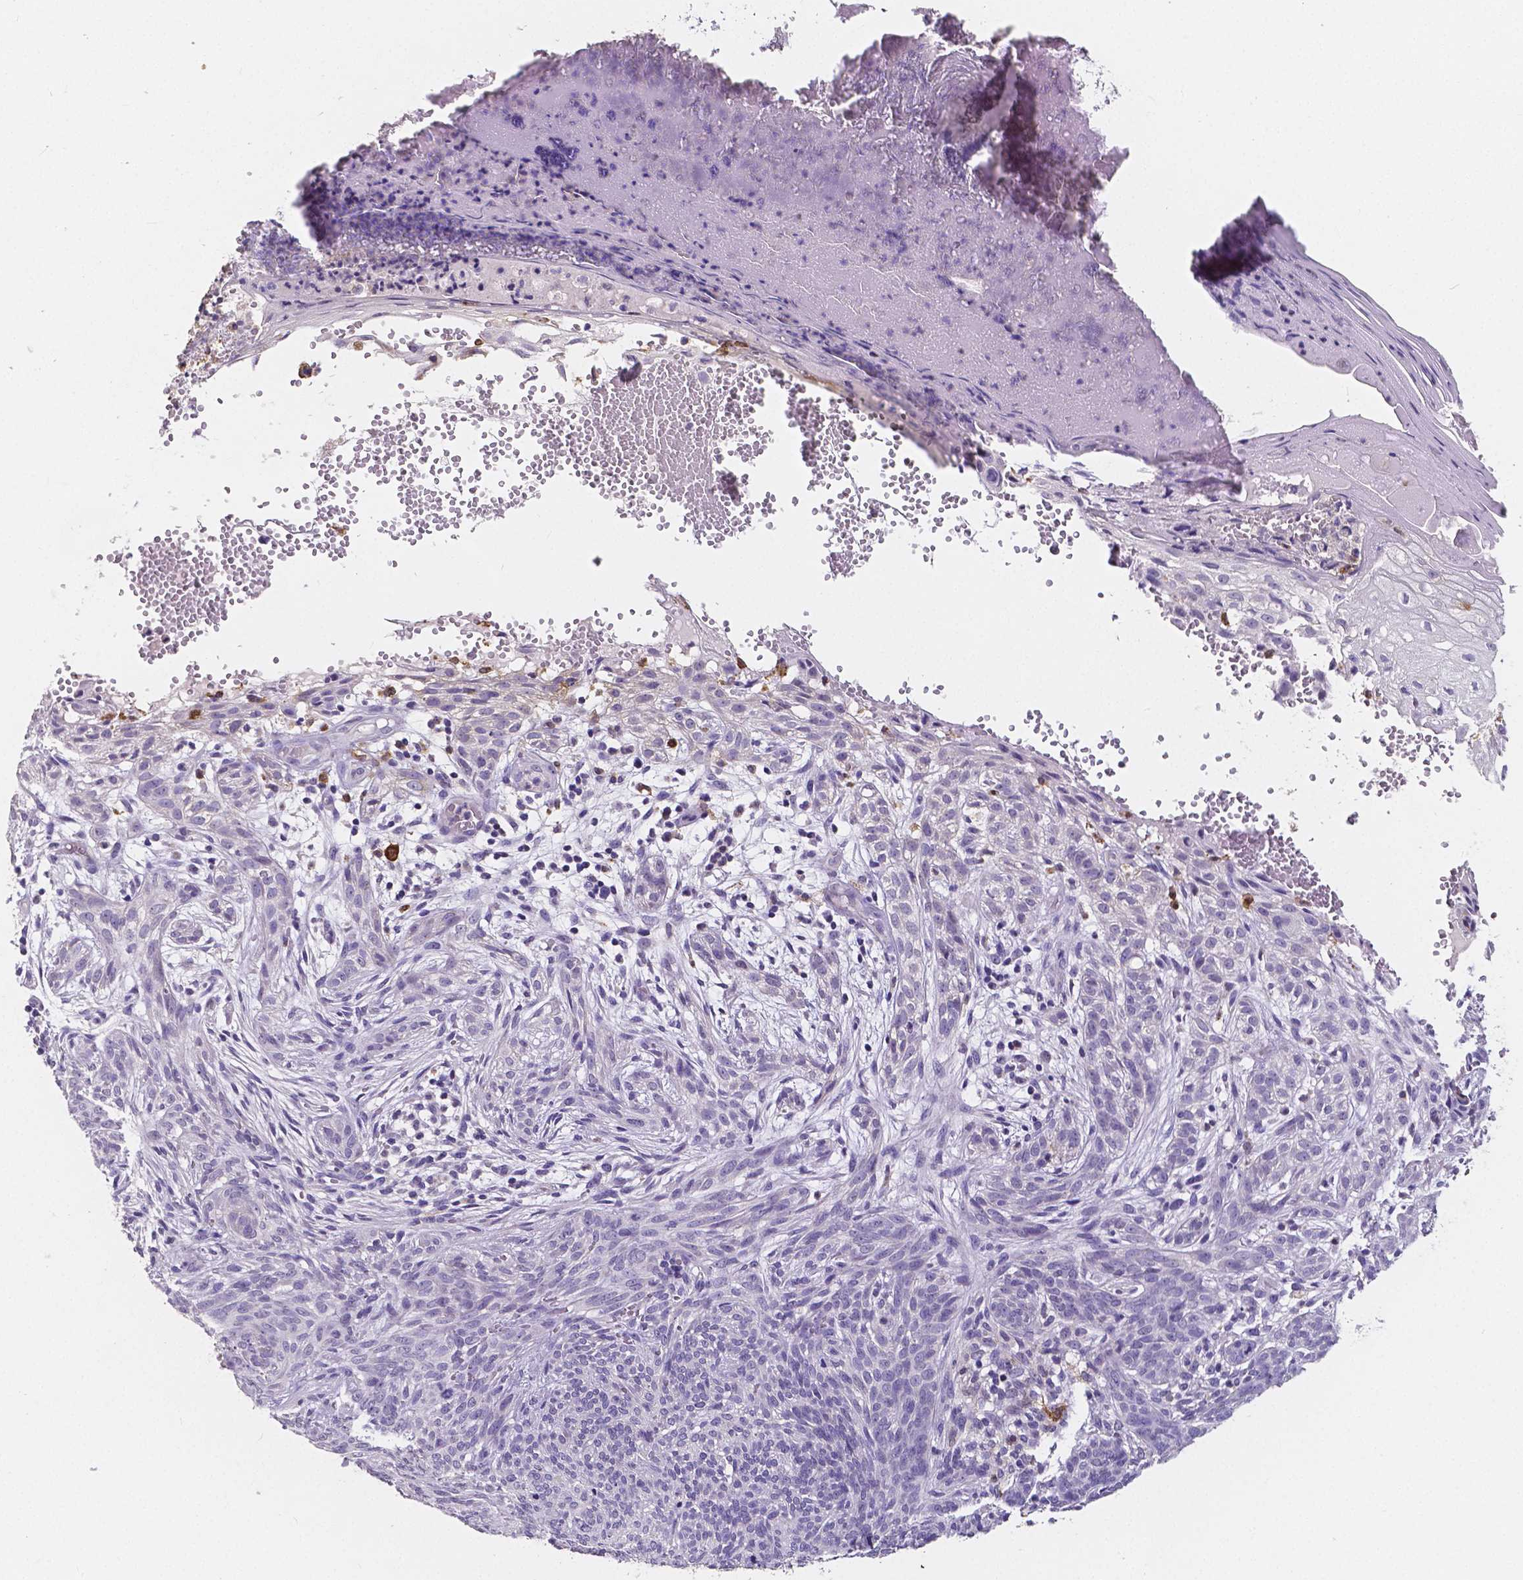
{"staining": {"intensity": "negative", "quantity": "none", "location": "none"}, "tissue": "skin cancer", "cell_type": "Tumor cells", "image_type": "cancer", "snomed": [{"axis": "morphology", "description": "Basal cell carcinoma"}, {"axis": "topography", "description": "Skin"}], "caption": "IHC photomicrograph of human skin cancer stained for a protein (brown), which shows no staining in tumor cells.", "gene": "ACP5", "patient": {"sex": "male", "age": 84}}